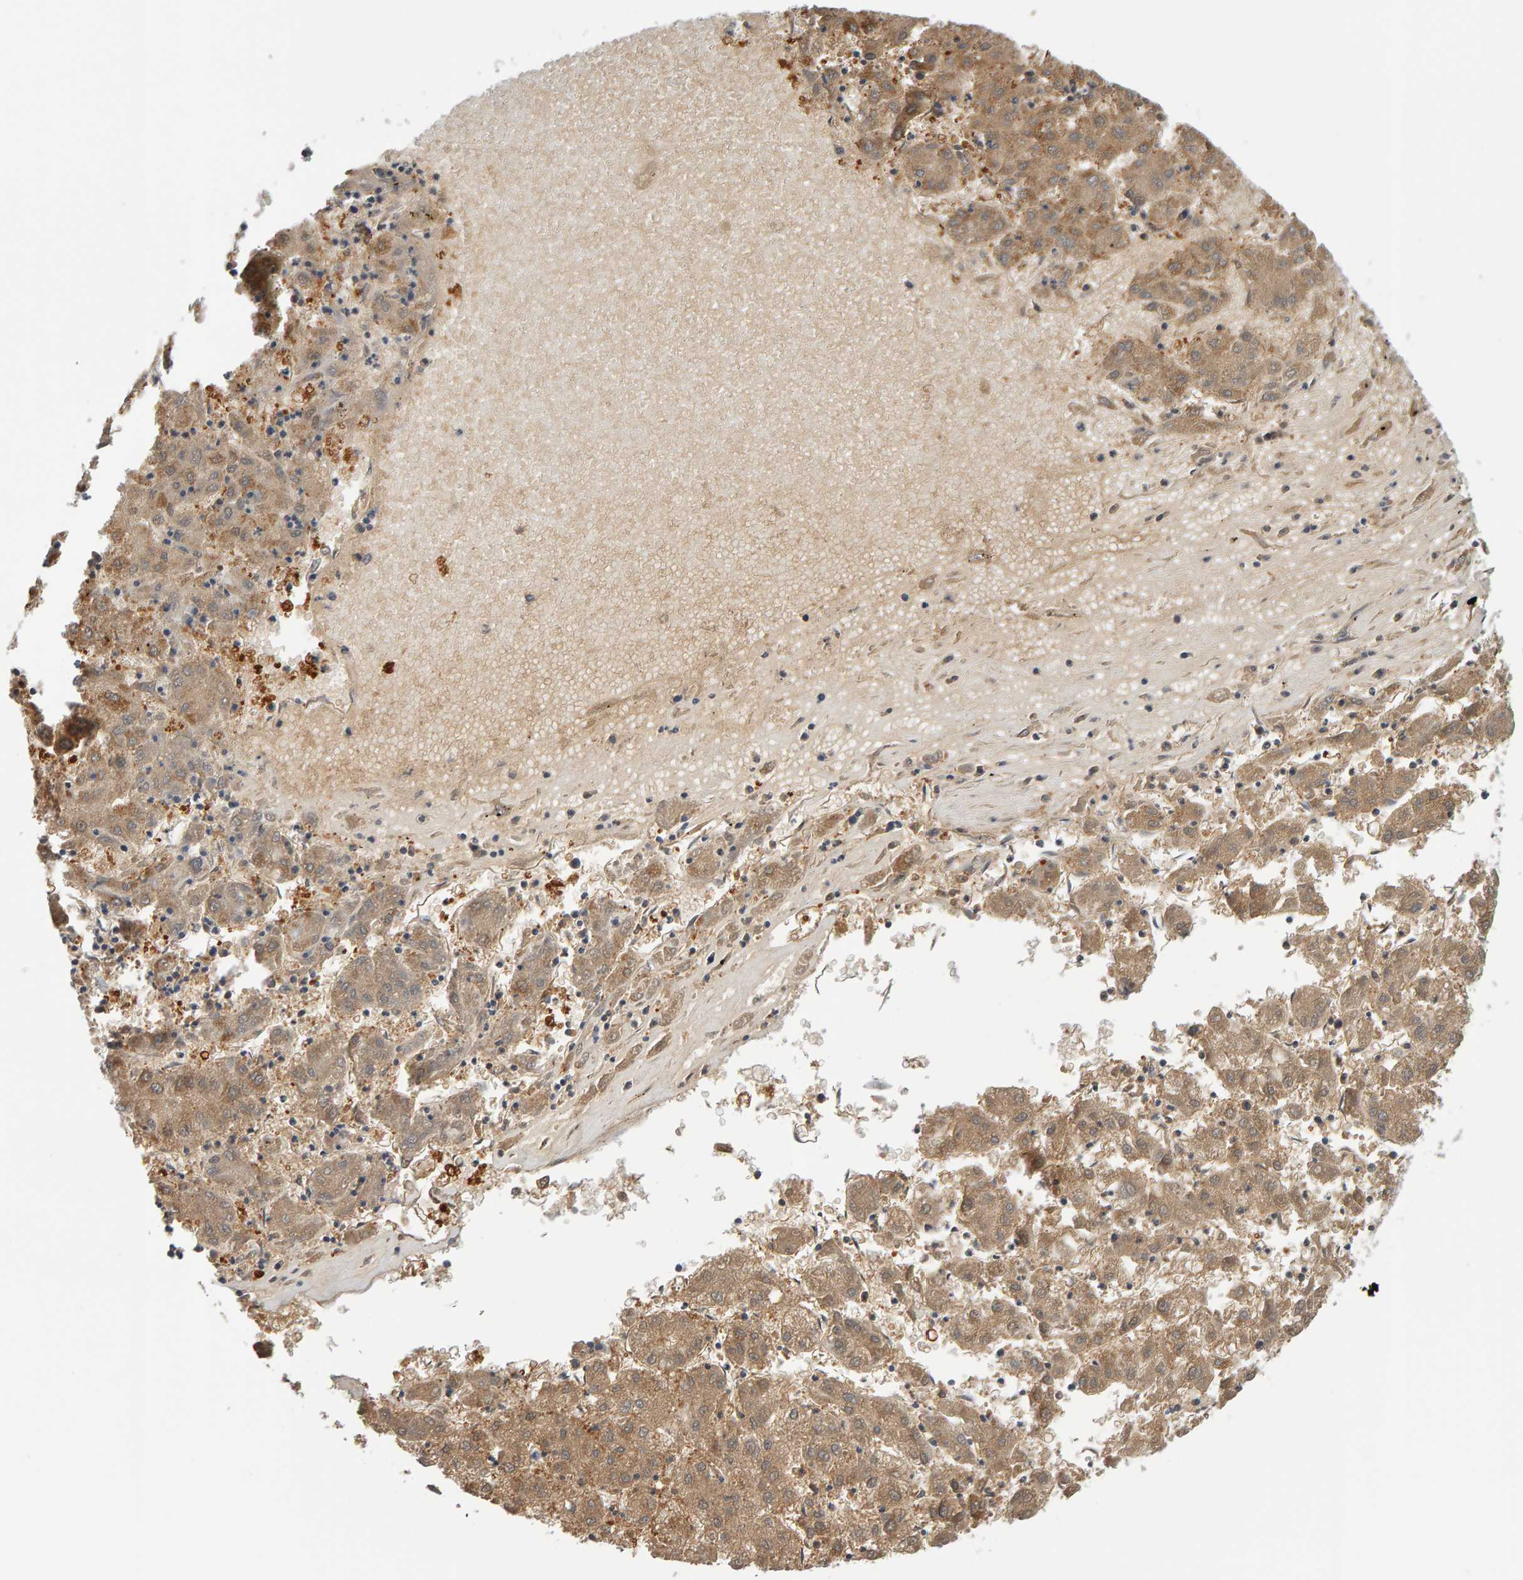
{"staining": {"intensity": "moderate", "quantity": ">75%", "location": "cytoplasmic/membranous"}, "tissue": "liver cancer", "cell_type": "Tumor cells", "image_type": "cancer", "snomed": [{"axis": "morphology", "description": "Carcinoma, Hepatocellular, NOS"}, {"axis": "topography", "description": "Liver"}], "caption": "Immunohistochemical staining of human liver hepatocellular carcinoma demonstrates medium levels of moderate cytoplasmic/membranous positivity in approximately >75% of tumor cells.", "gene": "CTH", "patient": {"sex": "male", "age": 72}}